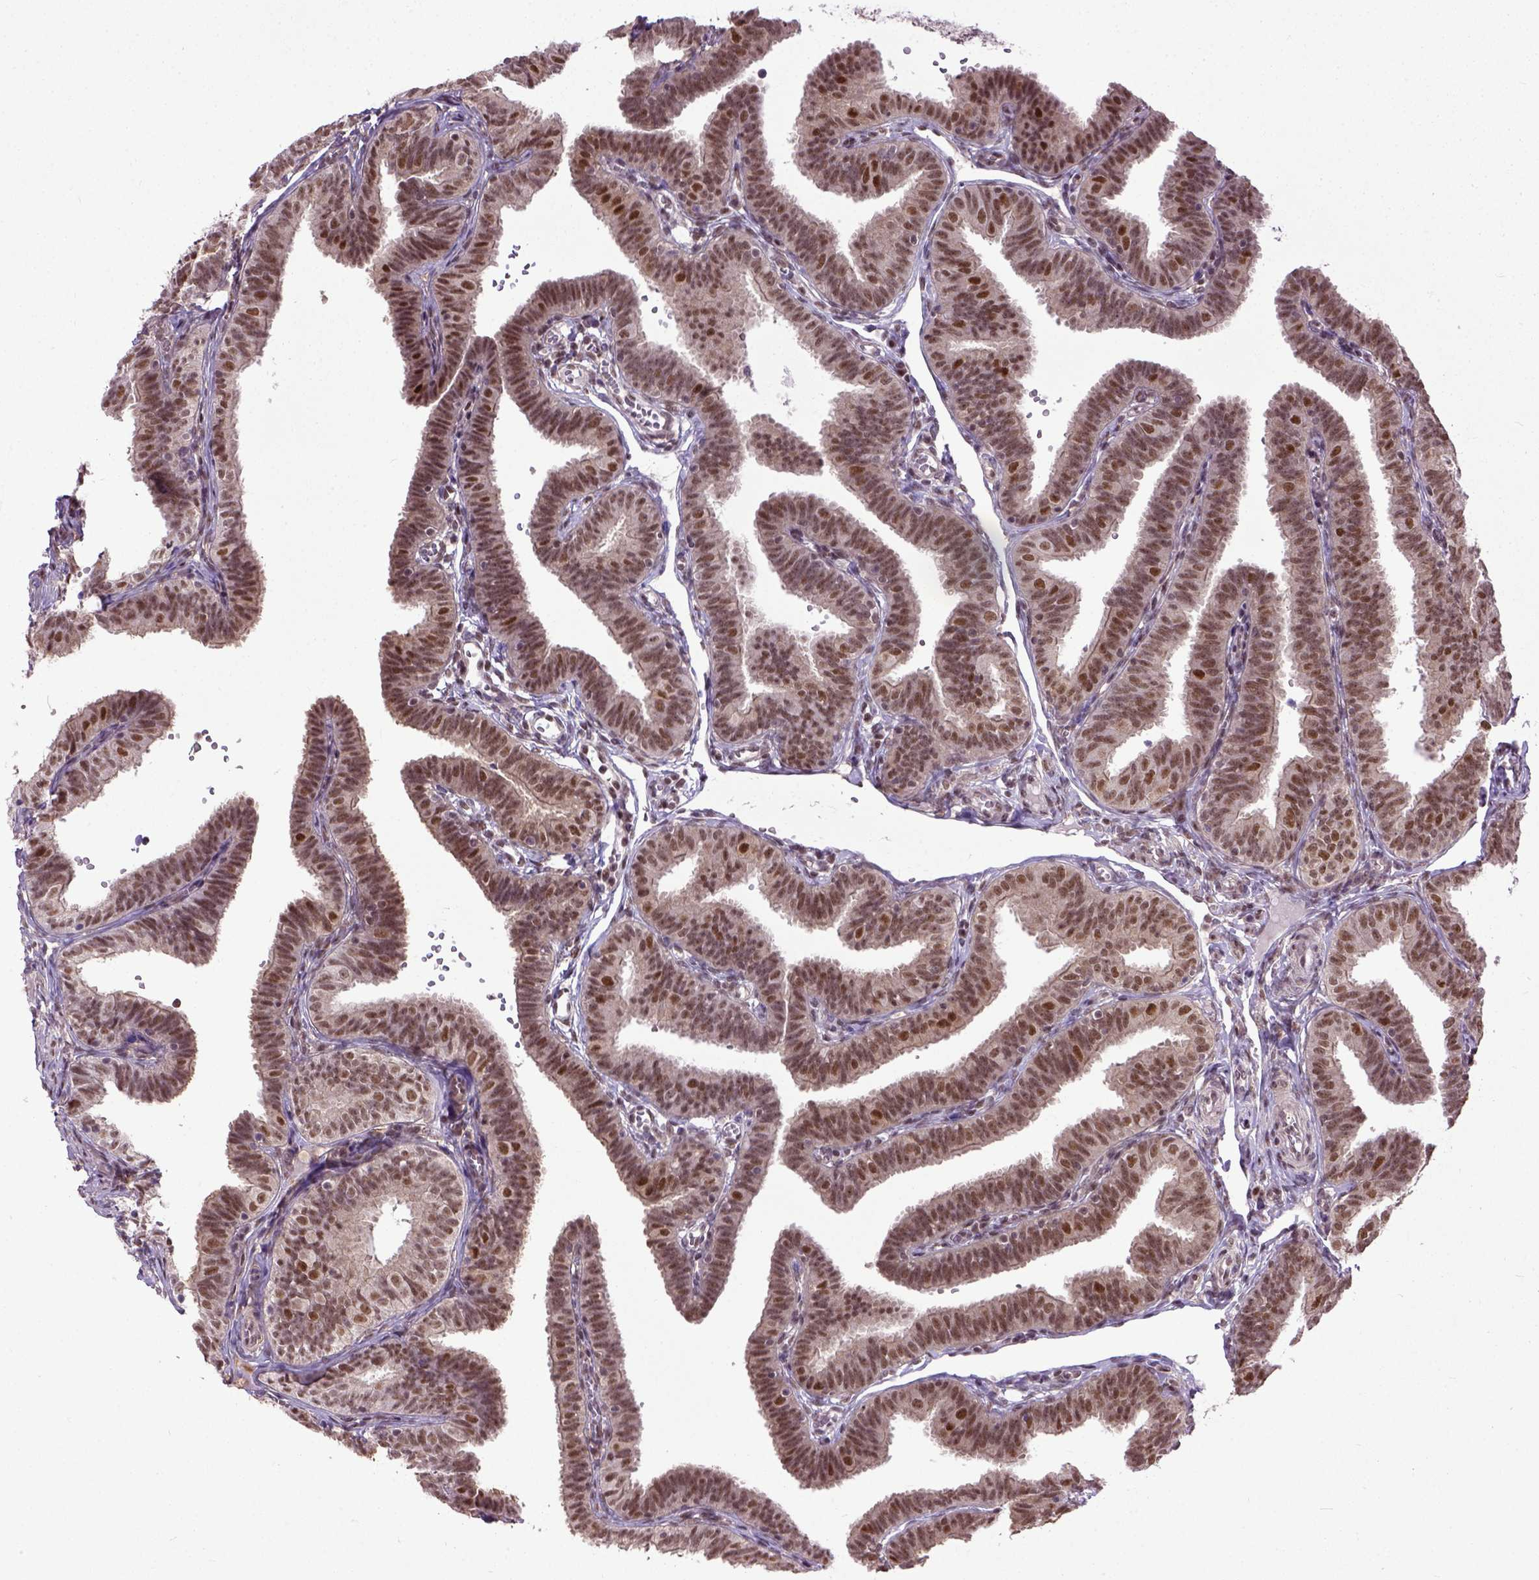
{"staining": {"intensity": "moderate", "quantity": ">75%", "location": "nuclear"}, "tissue": "fallopian tube", "cell_type": "Glandular cells", "image_type": "normal", "snomed": [{"axis": "morphology", "description": "Normal tissue, NOS"}, {"axis": "topography", "description": "Fallopian tube"}], "caption": "Unremarkable fallopian tube demonstrates moderate nuclear staining in about >75% of glandular cells, visualized by immunohistochemistry. (Stains: DAB (3,3'-diaminobenzidine) in brown, nuclei in blue, Microscopy: brightfield microscopy at high magnification).", "gene": "UBA3", "patient": {"sex": "female", "age": 25}}